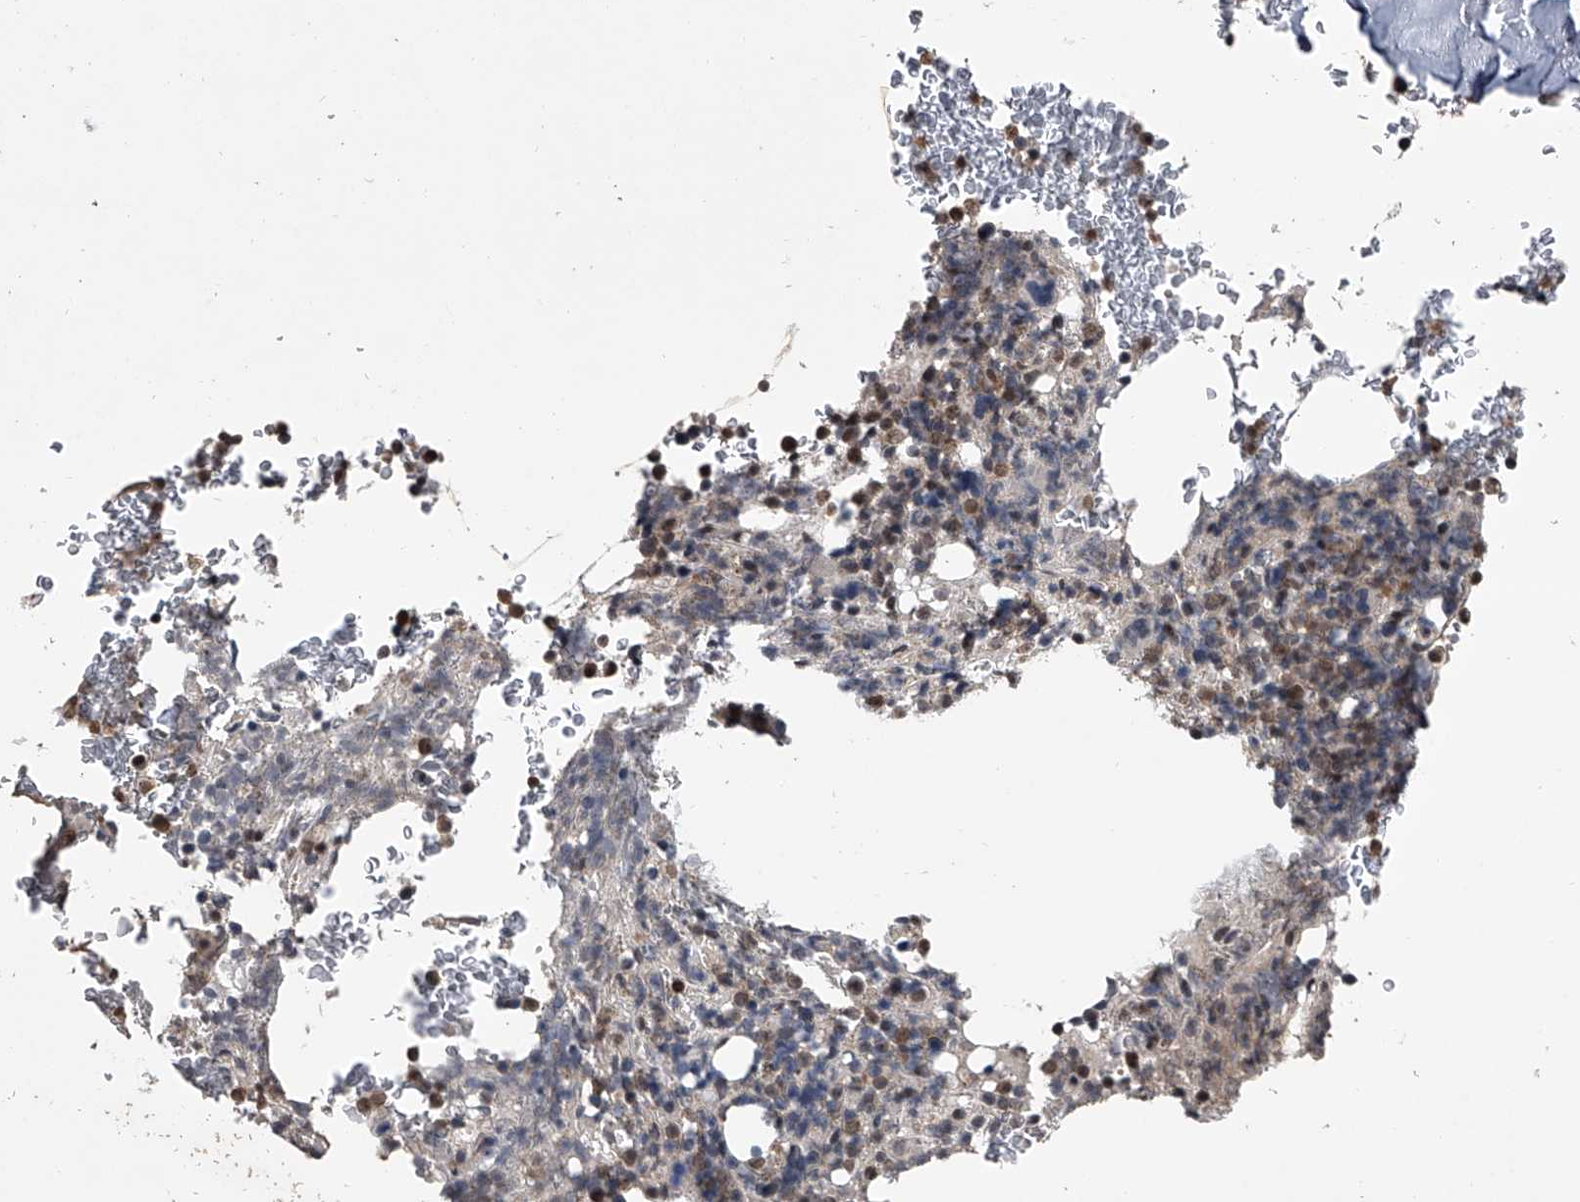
{"staining": {"intensity": "moderate", "quantity": "<25%", "location": "cytoplasmic/membranous,nuclear"}, "tissue": "bone marrow", "cell_type": "Hematopoietic cells", "image_type": "normal", "snomed": [{"axis": "morphology", "description": "Normal tissue, NOS"}, {"axis": "topography", "description": "Bone marrow"}], "caption": "Brown immunohistochemical staining in unremarkable human bone marrow demonstrates moderate cytoplasmic/membranous,nuclear staining in about <25% of hematopoietic cells.", "gene": "TSNAX", "patient": {"sex": "male", "age": 58}}